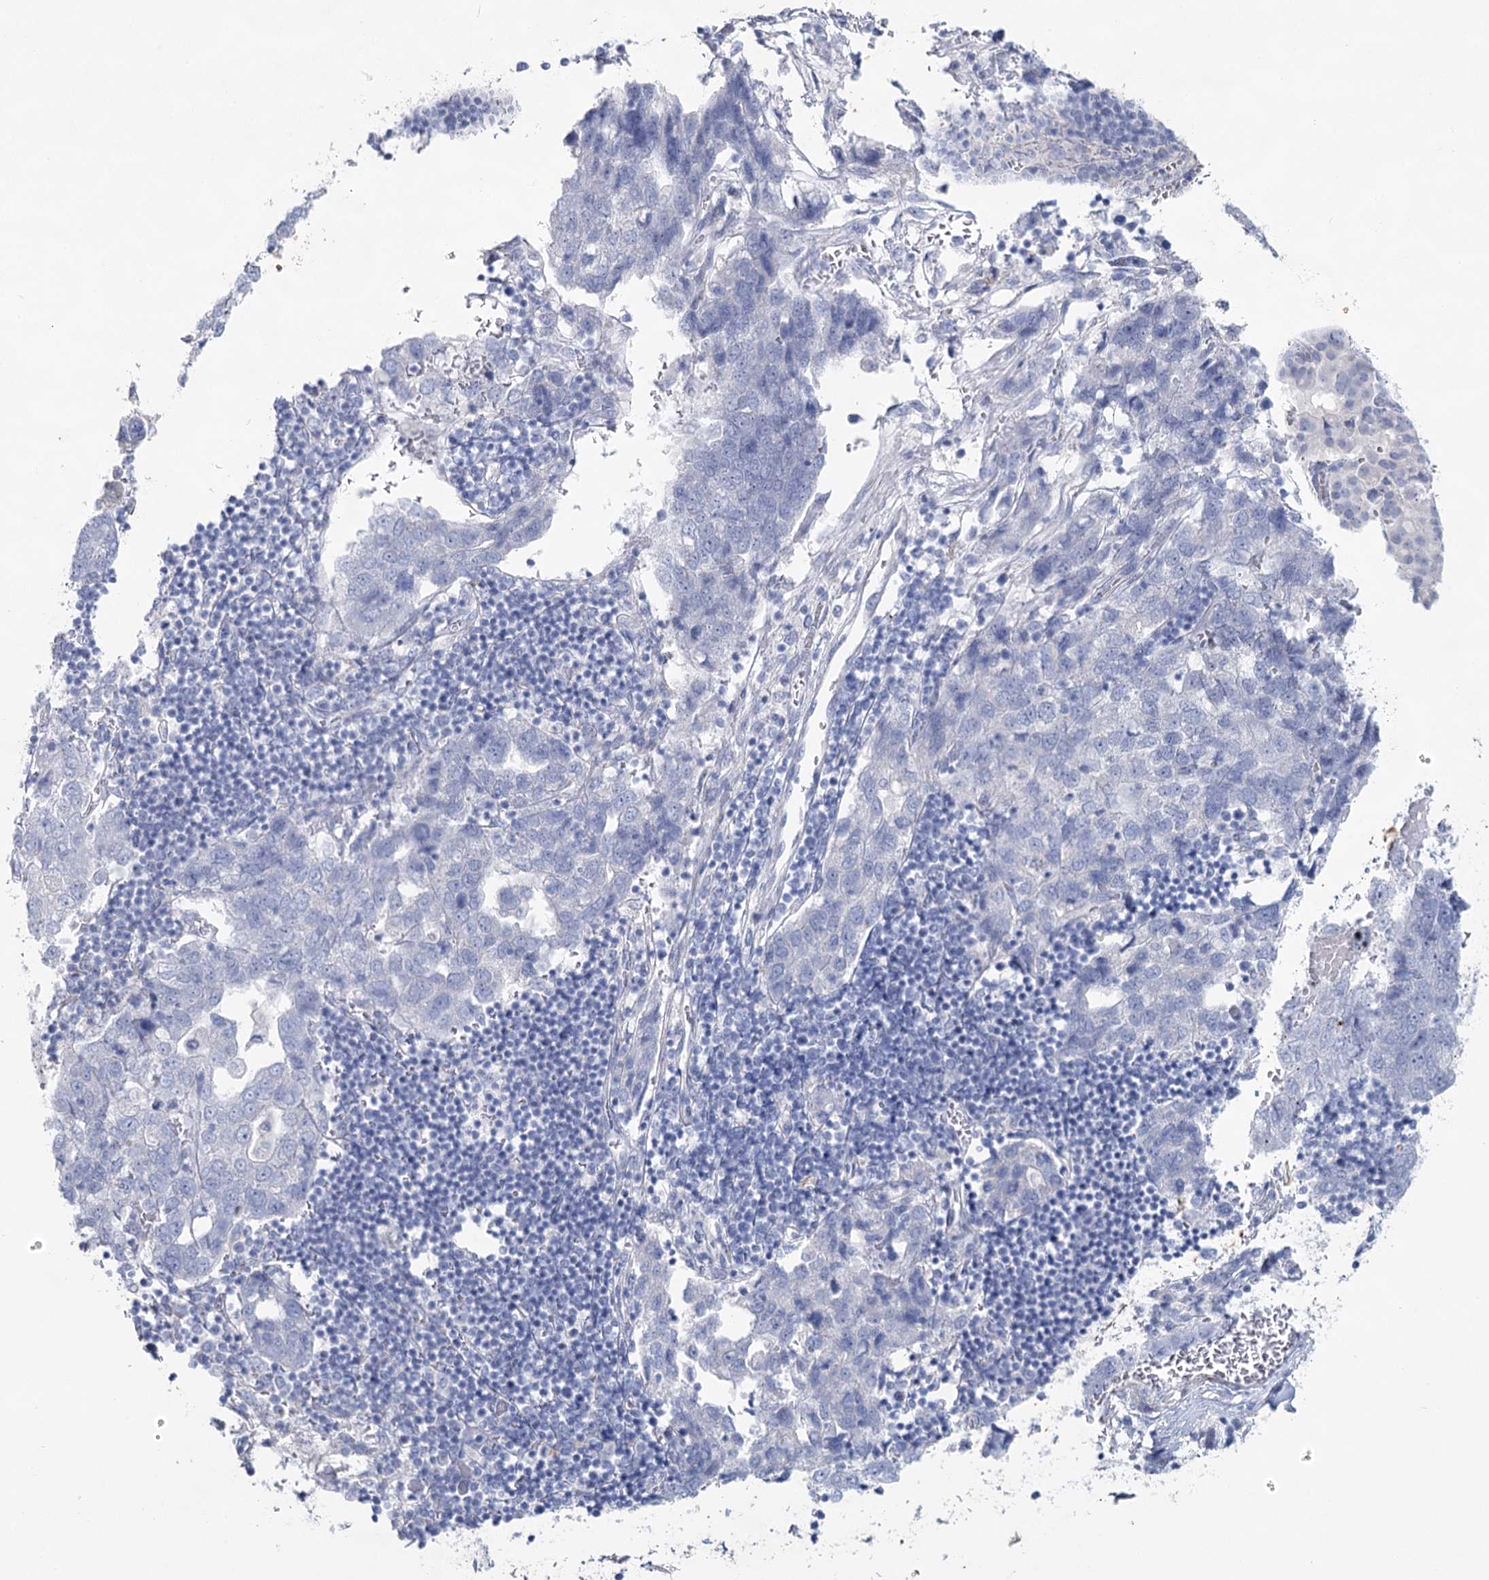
{"staining": {"intensity": "negative", "quantity": "none", "location": "none"}, "tissue": "pancreatic cancer", "cell_type": "Tumor cells", "image_type": "cancer", "snomed": [{"axis": "morphology", "description": "Adenocarcinoma, NOS"}, {"axis": "topography", "description": "Pancreas"}], "caption": "Image shows no protein staining in tumor cells of pancreatic cancer (adenocarcinoma) tissue.", "gene": "CCDC88A", "patient": {"sex": "male", "age": 65}}